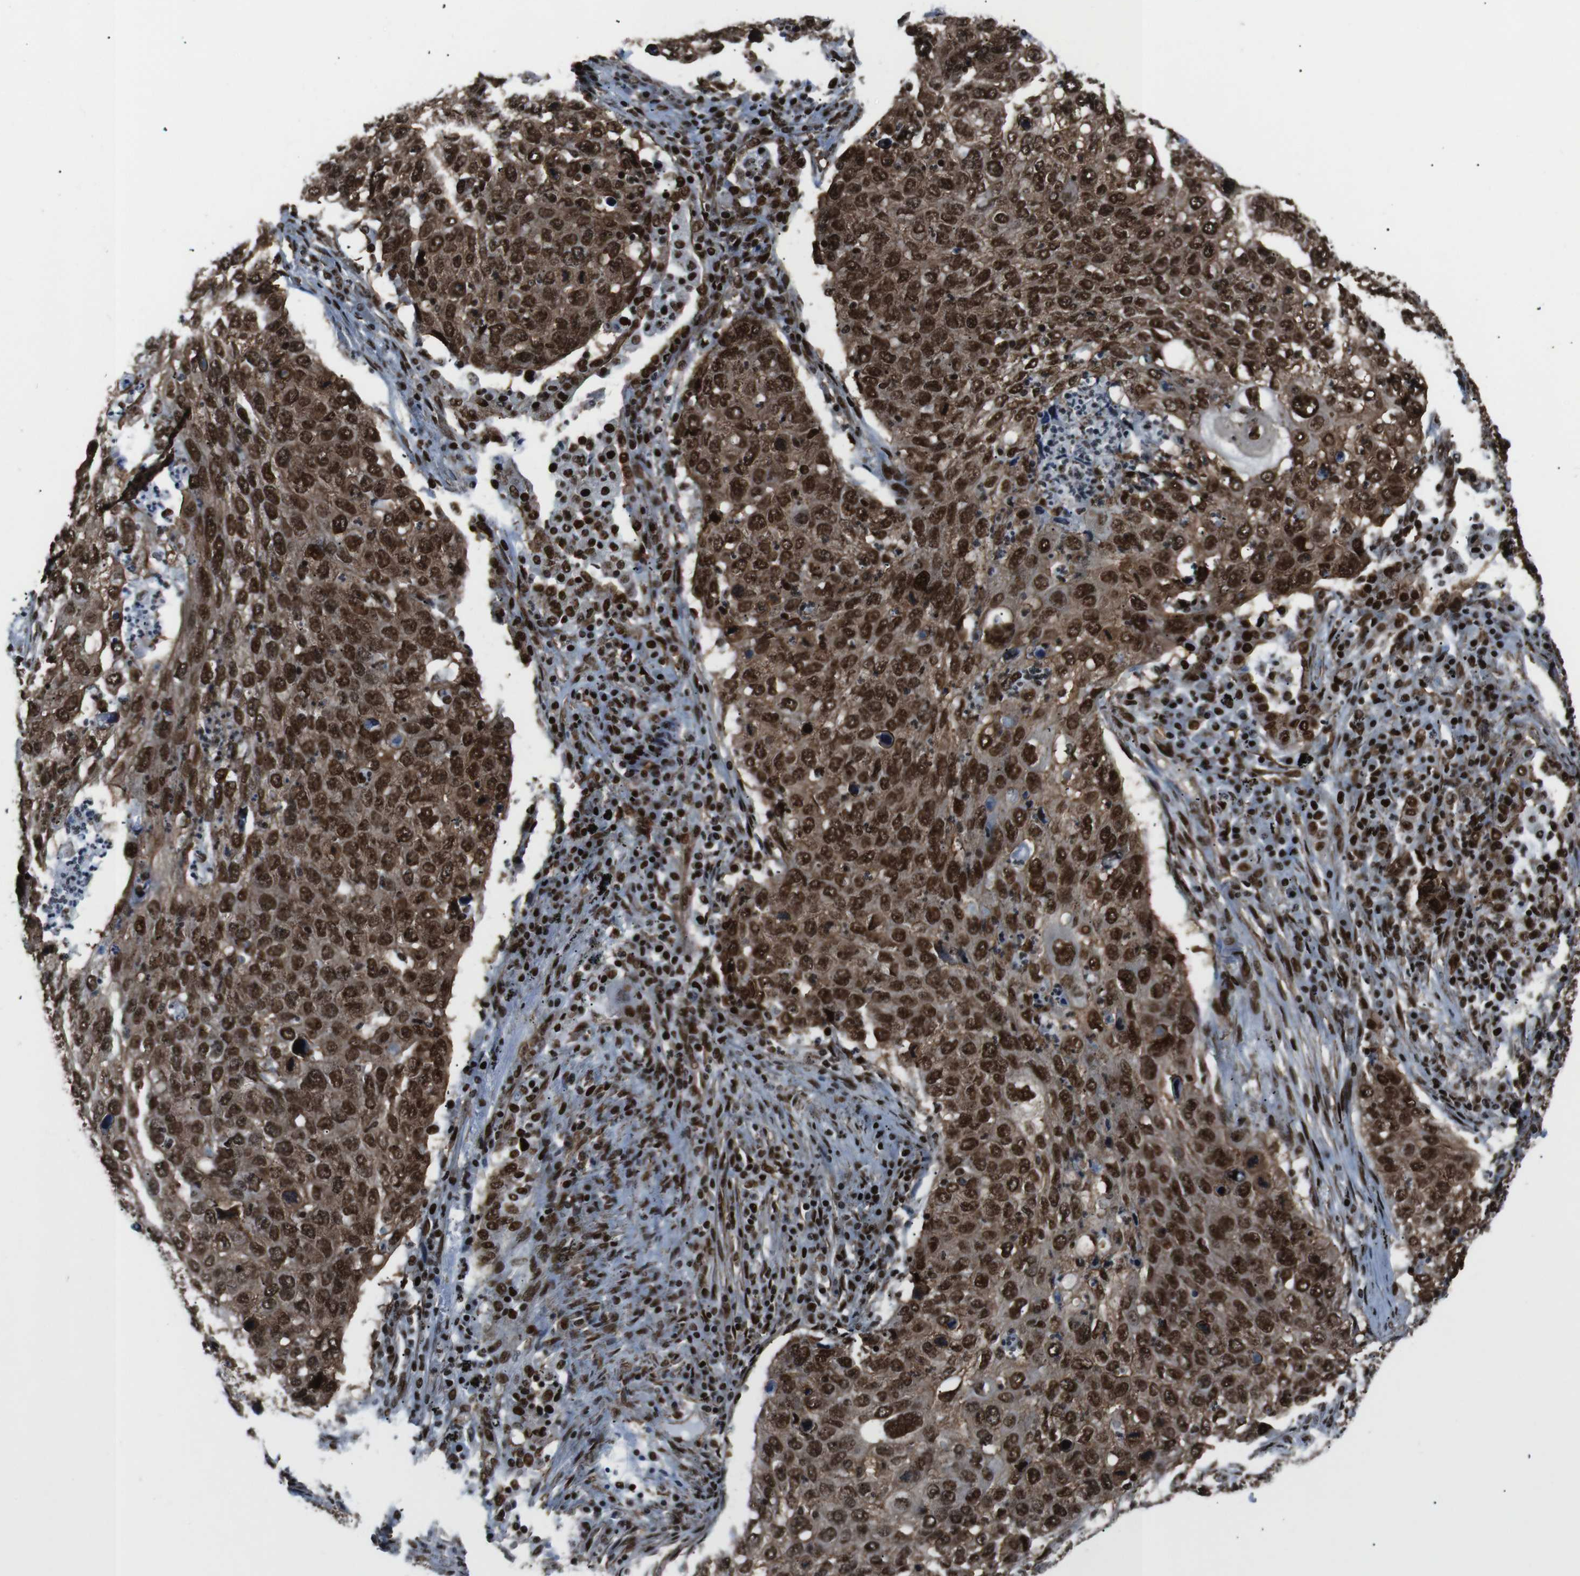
{"staining": {"intensity": "strong", "quantity": ">75%", "location": "cytoplasmic/membranous,nuclear"}, "tissue": "lung cancer", "cell_type": "Tumor cells", "image_type": "cancer", "snomed": [{"axis": "morphology", "description": "Squamous cell carcinoma, NOS"}, {"axis": "topography", "description": "Lung"}], "caption": "Tumor cells reveal high levels of strong cytoplasmic/membranous and nuclear staining in approximately >75% of cells in squamous cell carcinoma (lung). The staining was performed using DAB (3,3'-diaminobenzidine), with brown indicating positive protein expression. Nuclei are stained blue with hematoxylin.", "gene": "HNRNPU", "patient": {"sex": "female", "age": 63}}